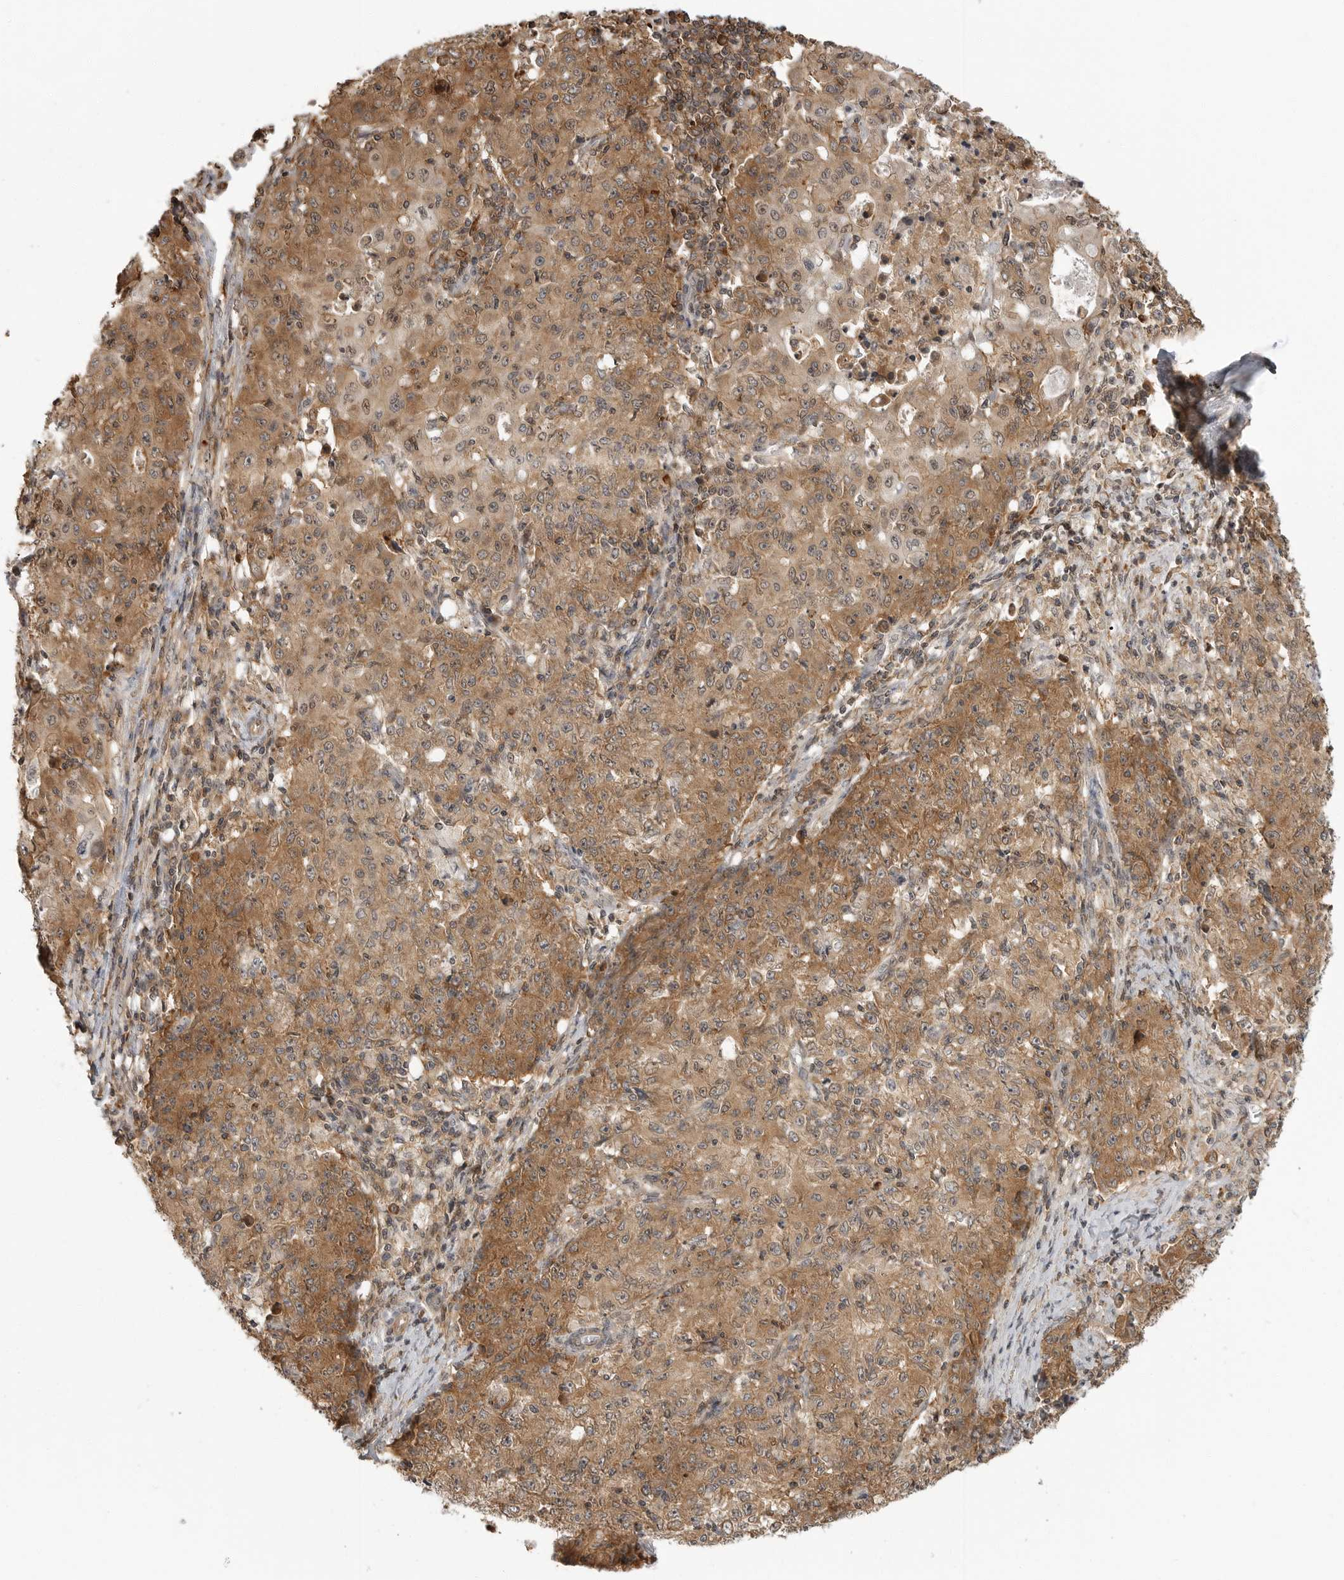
{"staining": {"intensity": "moderate", "quantity": ">75%", "location": "cytoplasmic/membranous,nuclear"}, "tissue": "ovarian cancer", "cell_type": "Tumor cells", "image_type": "cancer", "snomed": [{"axis": "morphology", "description": "Carcinoma, endometroid"}, {"axis": "topography", "description": "Ovary"}], "caption": "Human ovarian endometroid carcinoma stained with a protein marker shows moderate staining in tumor cells.", "gene": "ERN1", "patient": {"sex": "female", "age": 42}}